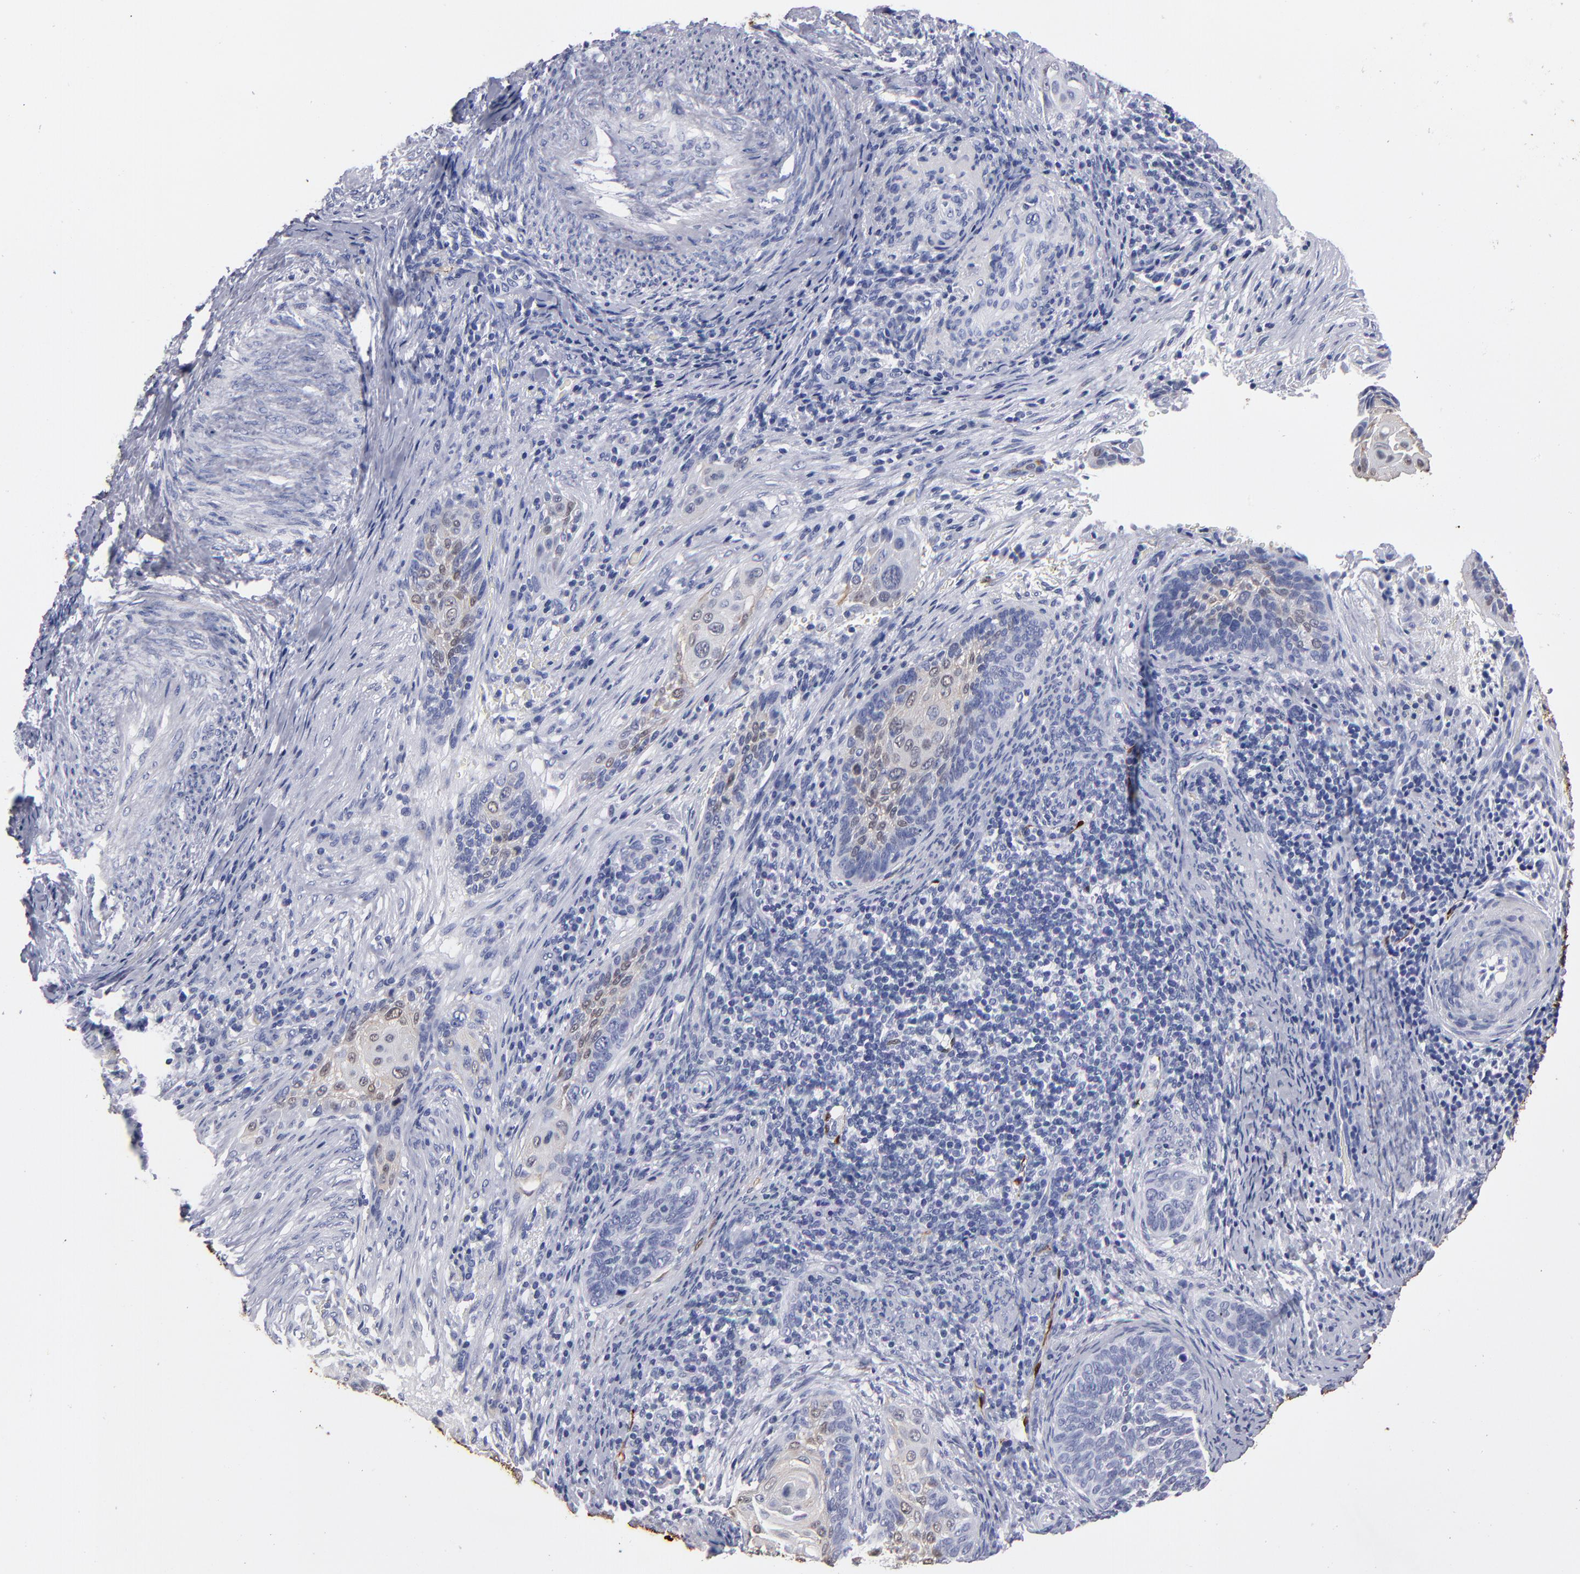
{"staining": {"intensity": "moderate", "quantity": "25%-75%", "location": "cytoplasmic/membranous,nuclear"}, "tissue": "cervical cancer", "cell_type": "Tumor cells", "image_type": "cancer", "snomed": [{"axis": "morphology", "description": "Squamous cell carcinoma, NOS"}, {"axis": "topography", "description": "Cervix"}], "caption": "Squamous cell carcinoma (cervical) tissue demonstrates moderate cytoplasmic/membranous and nuclear staining in about 25%-75% of tumor cells", "gene": "FABP4", "patient": {"sex": "female", "age": 33}}